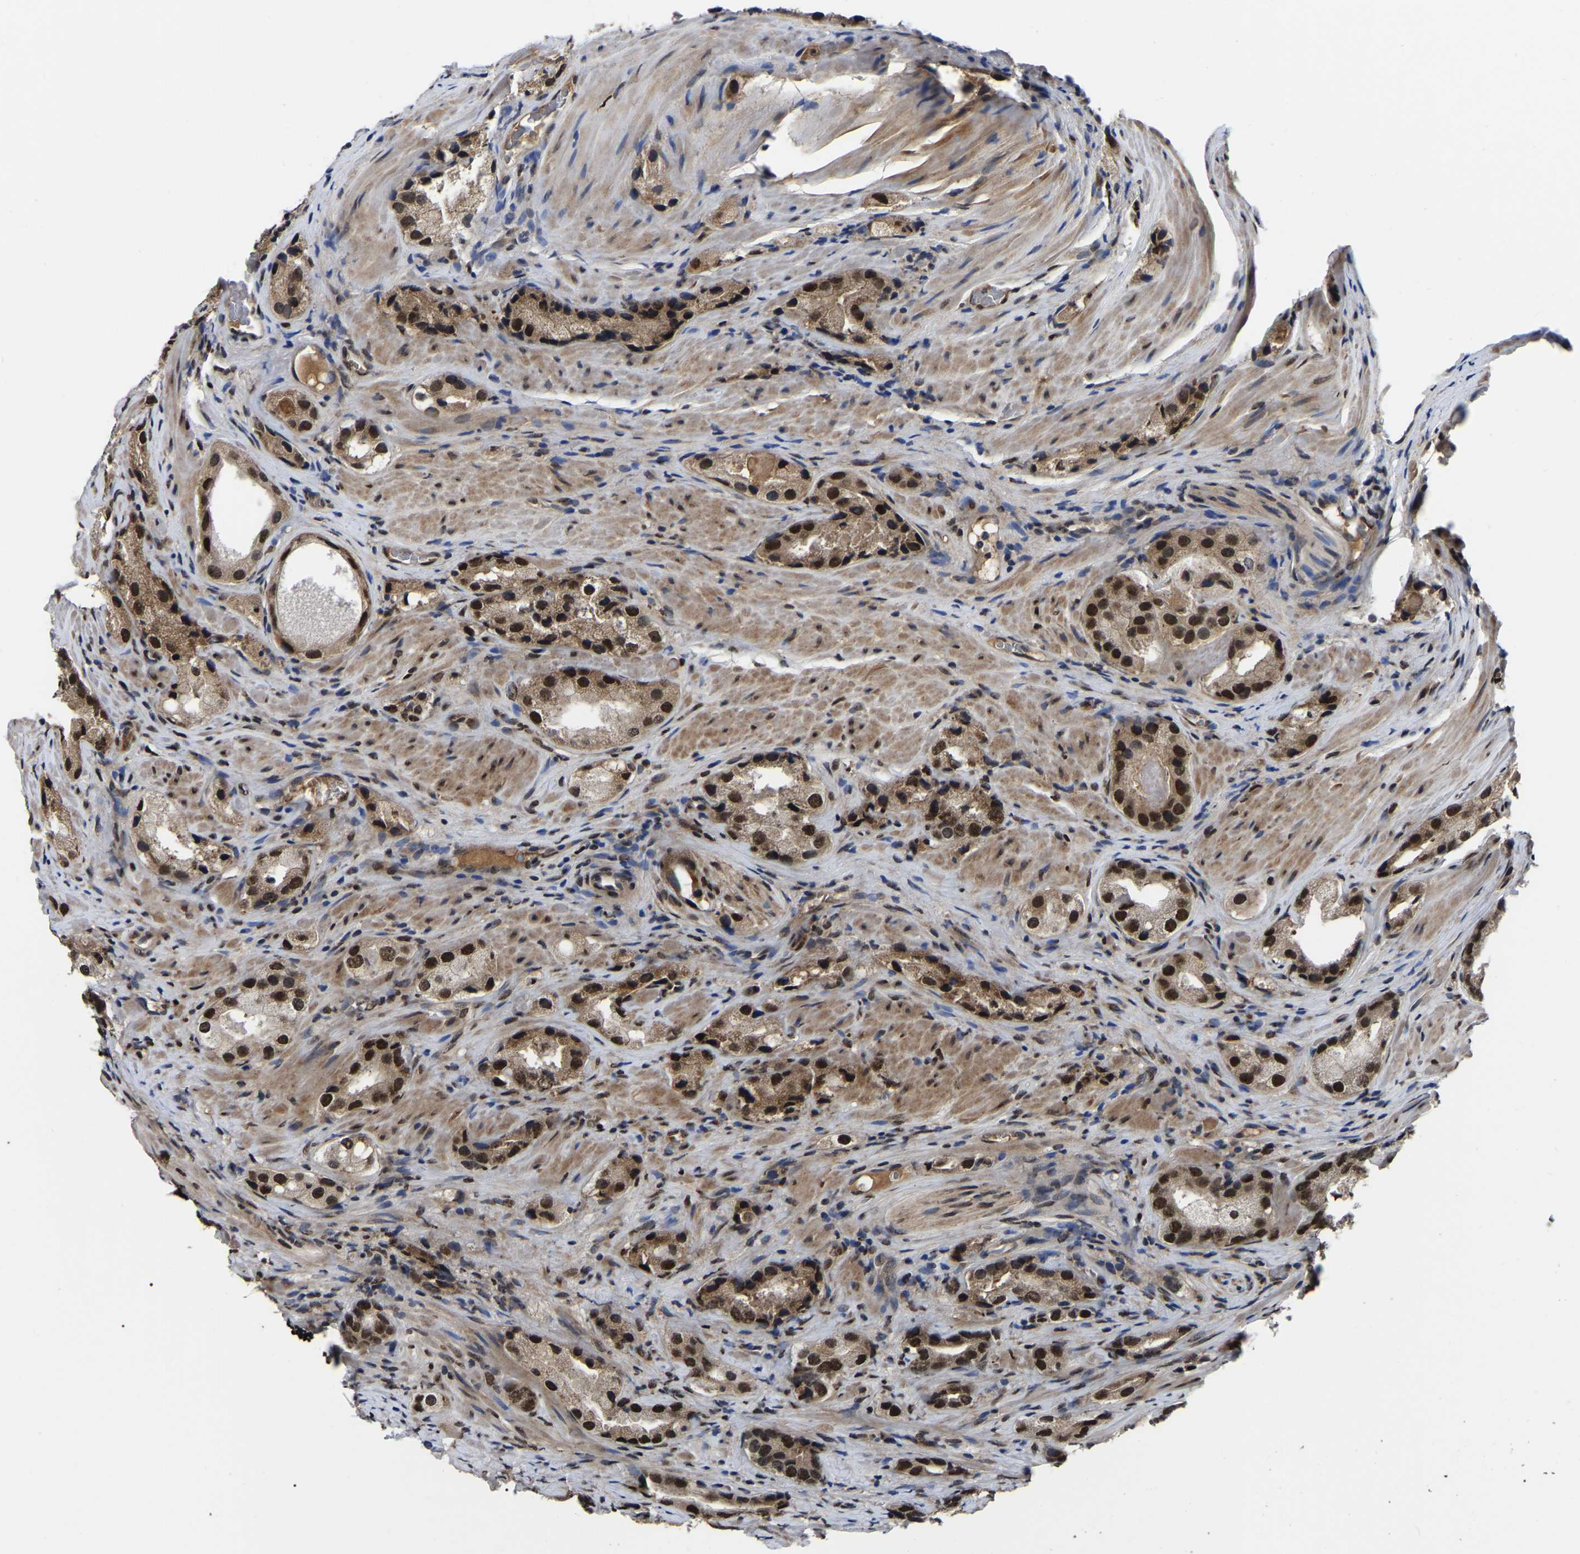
{"staining": {"intensity": "strong", "quantity": ">75%", "location": "cytoplasmic/membranous,nuclear"}, "tissue": "prostate cancer", "cell_type": "Tumor cells", "image_type": "cancer", "snomed": [{"axis": "morphology", "description": "Adenocarcinoma, High grade"}, {"axis": "topography", "description": "Prostate"}], "caption": "There is high levels of strong cytoplasmic/membranous and nuclear positivity in tumor cells of prostate cancer, as demonstrated by immunohistochemical staining (brown color).", "gene": "TRIM35", "patient": {"sex": "male", "age": 63}}